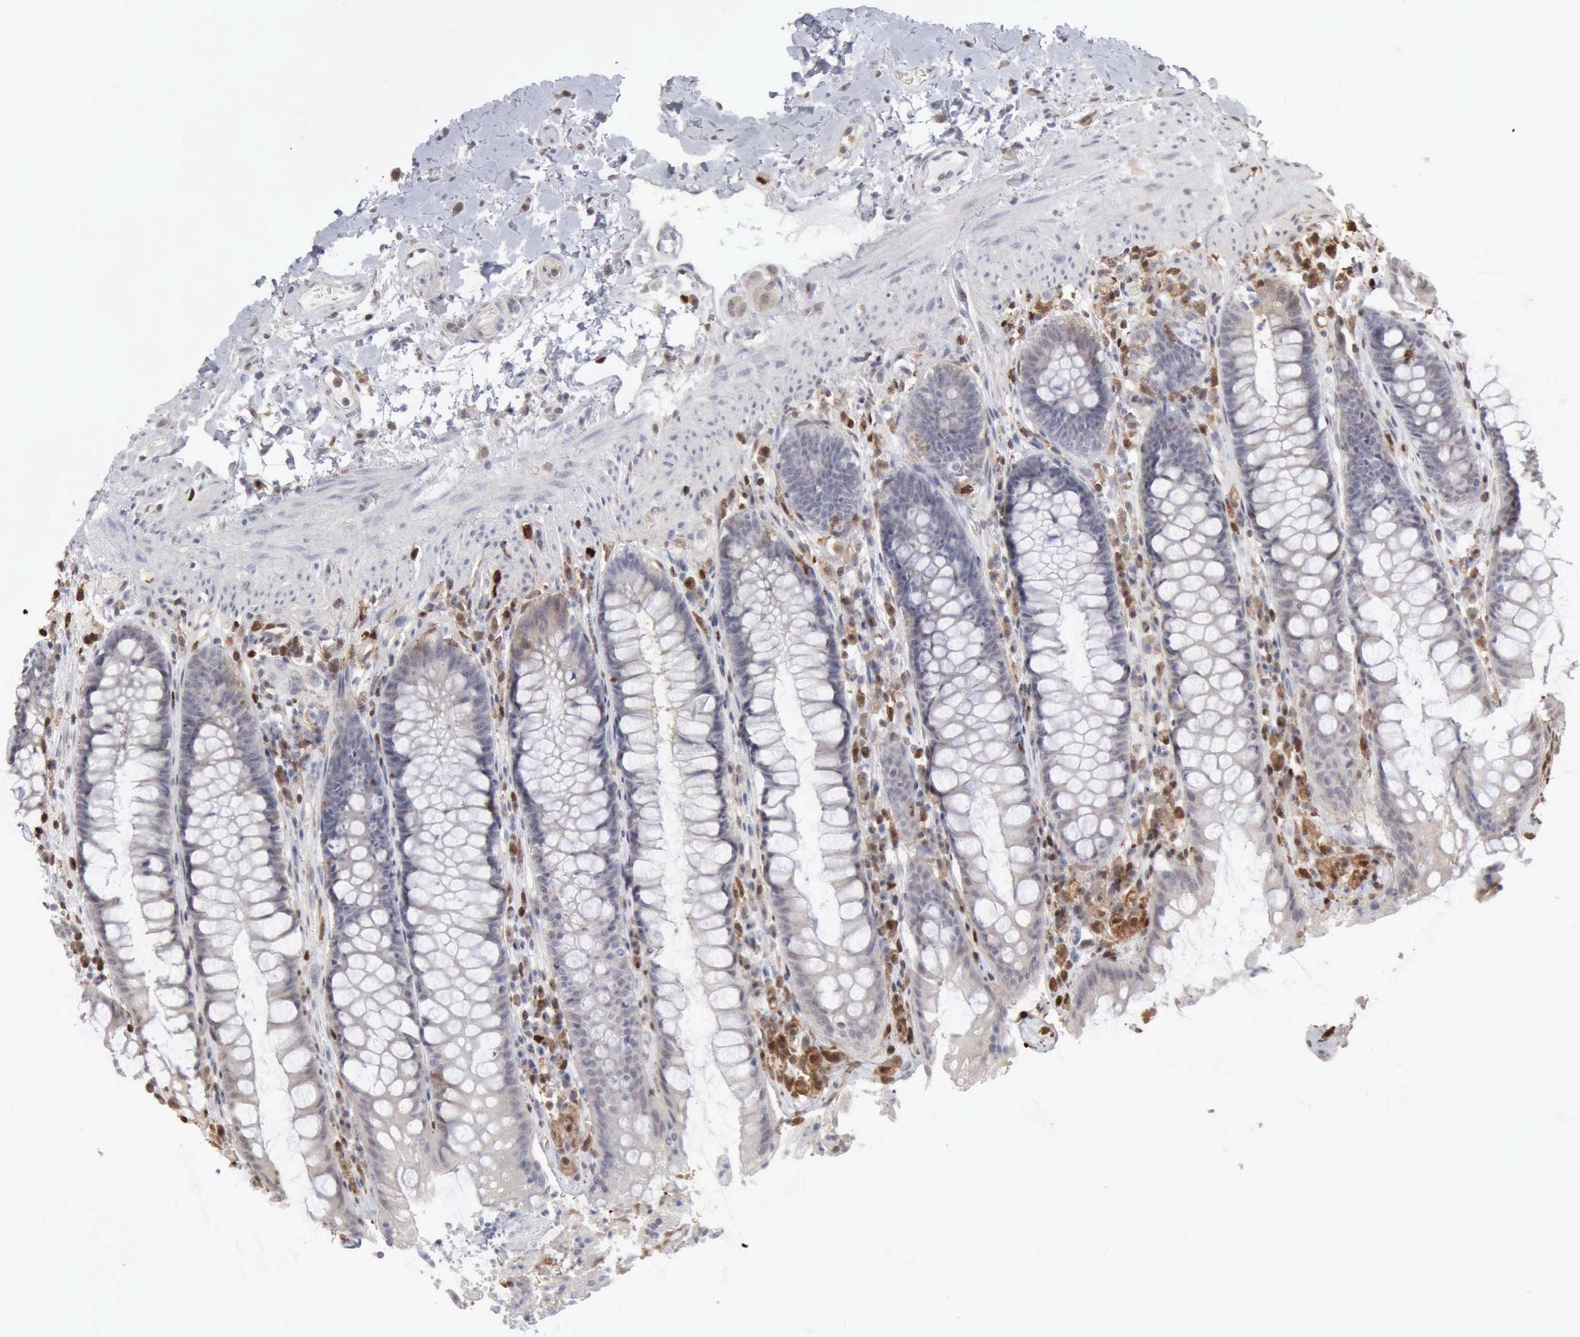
{"staining": {"intensity": "negative", "quantity": "none", "location": "none"}, "tissue": "rectum", "cell_type": "Glandular cells", "image_type": "normal", "snomed": [{"axis": "morphology", "description": "Normal tissue, NOS"}, {"axis": "topography", "description": "Rectum"}], "caption": "IHC micrograph of unremarkable human rectum stained for a protein (brown), which displays no expression in glandular cells.", "gene": "STAT1", "patient": {"sex": "female", "age": 46}}